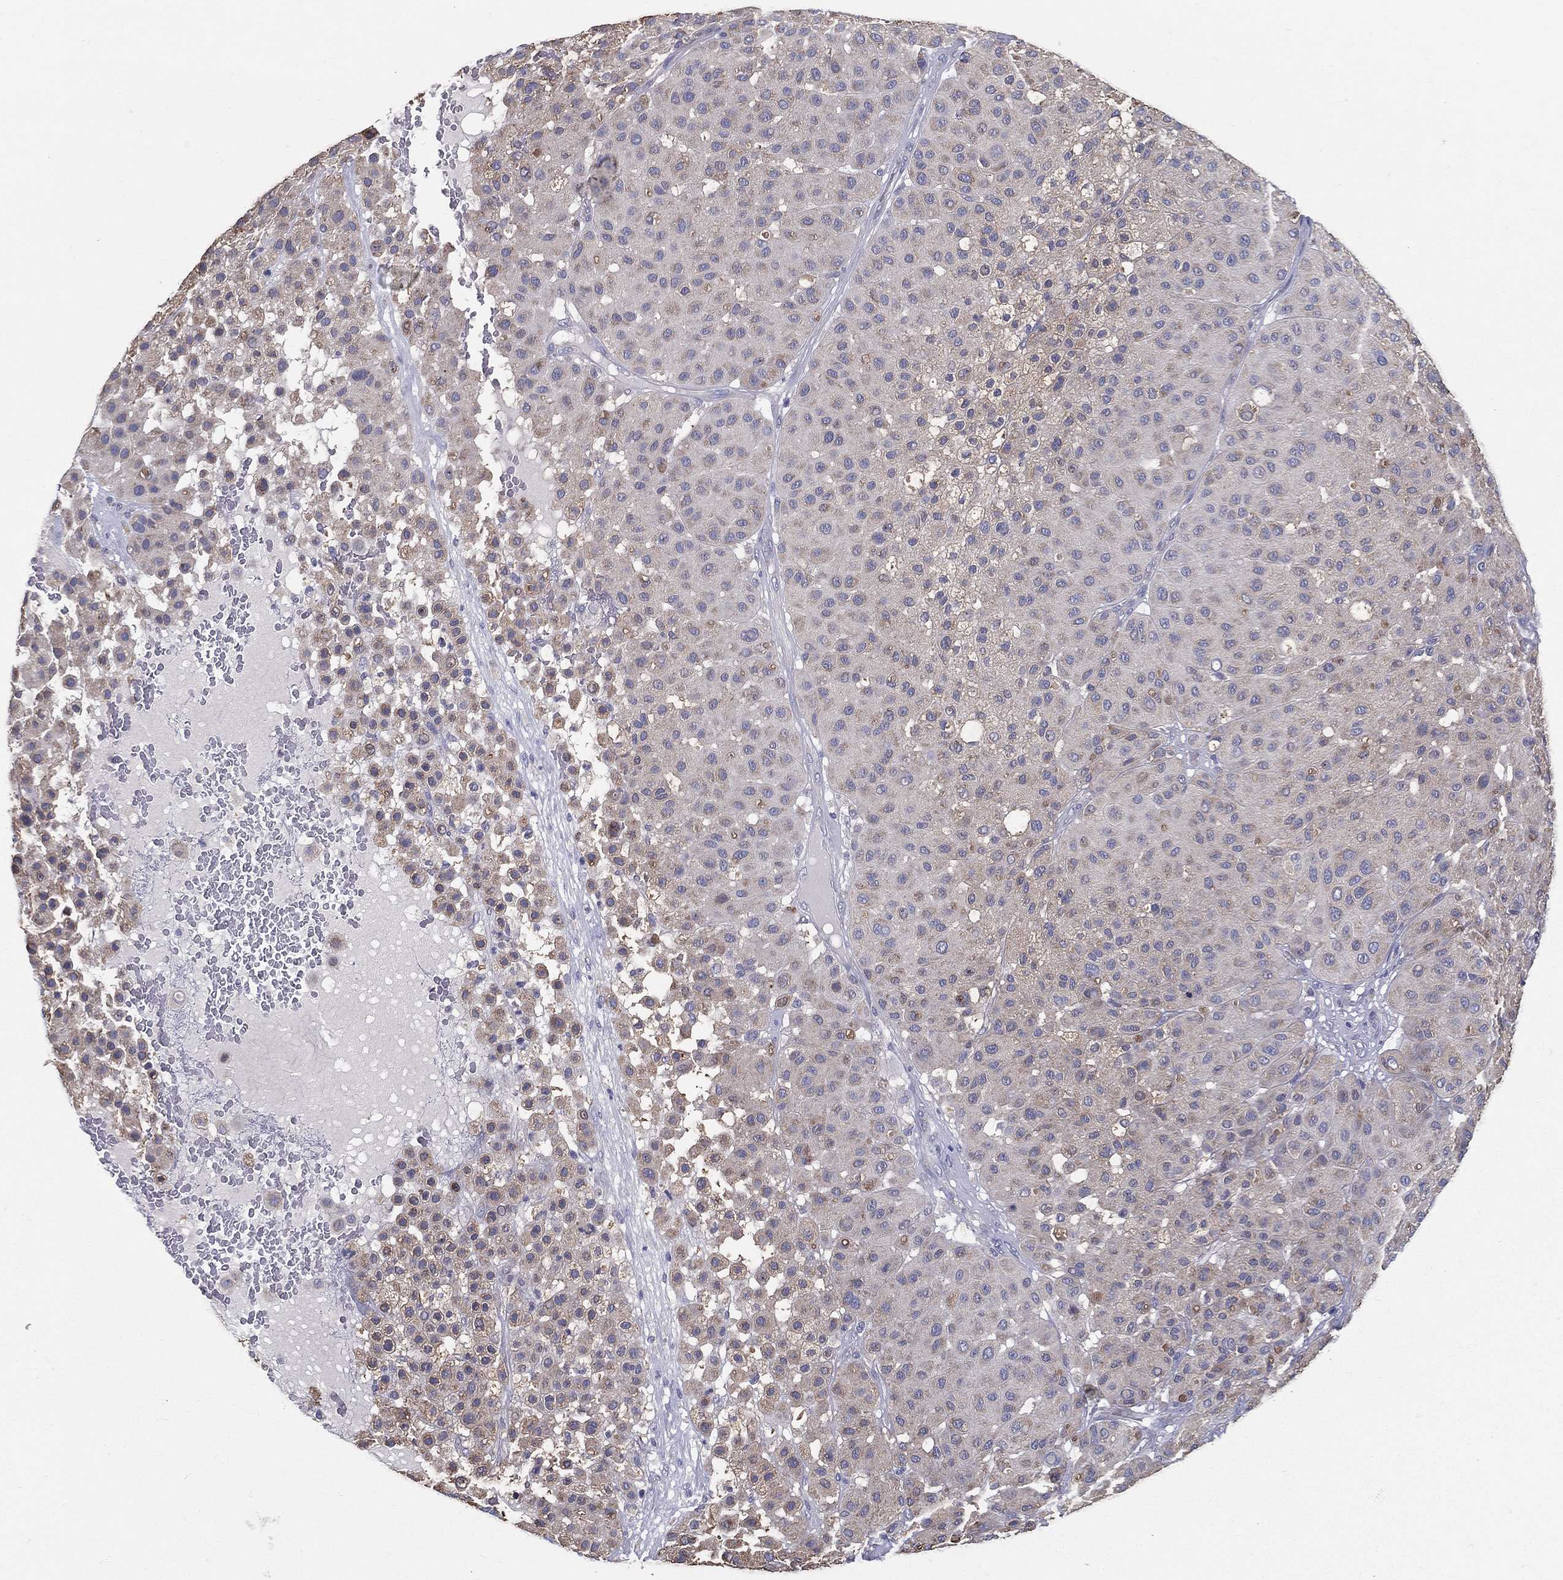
{"staining": {"intensity": "negative", "quantity": "none", "location": "none"}, "tissue": "melanoma", "cell_type": "Tumor cells", "image_type": "cancer", "snomed": [{"axis": "morphology", "description": "Malignant melanoma, Metastatic site"}, {"axis": "topography", "description": "Smooth muscle"}], "caption": "DAB immunohistochemical staining of melanoma exhibits no significant positivity in tumor cells. (Brightfield microscopy of DAB (3,3'-diaminobenzidine) IHC at high magnification).", "gene": "PCSK1", "patient": {"sex": "male", "age": 41}}